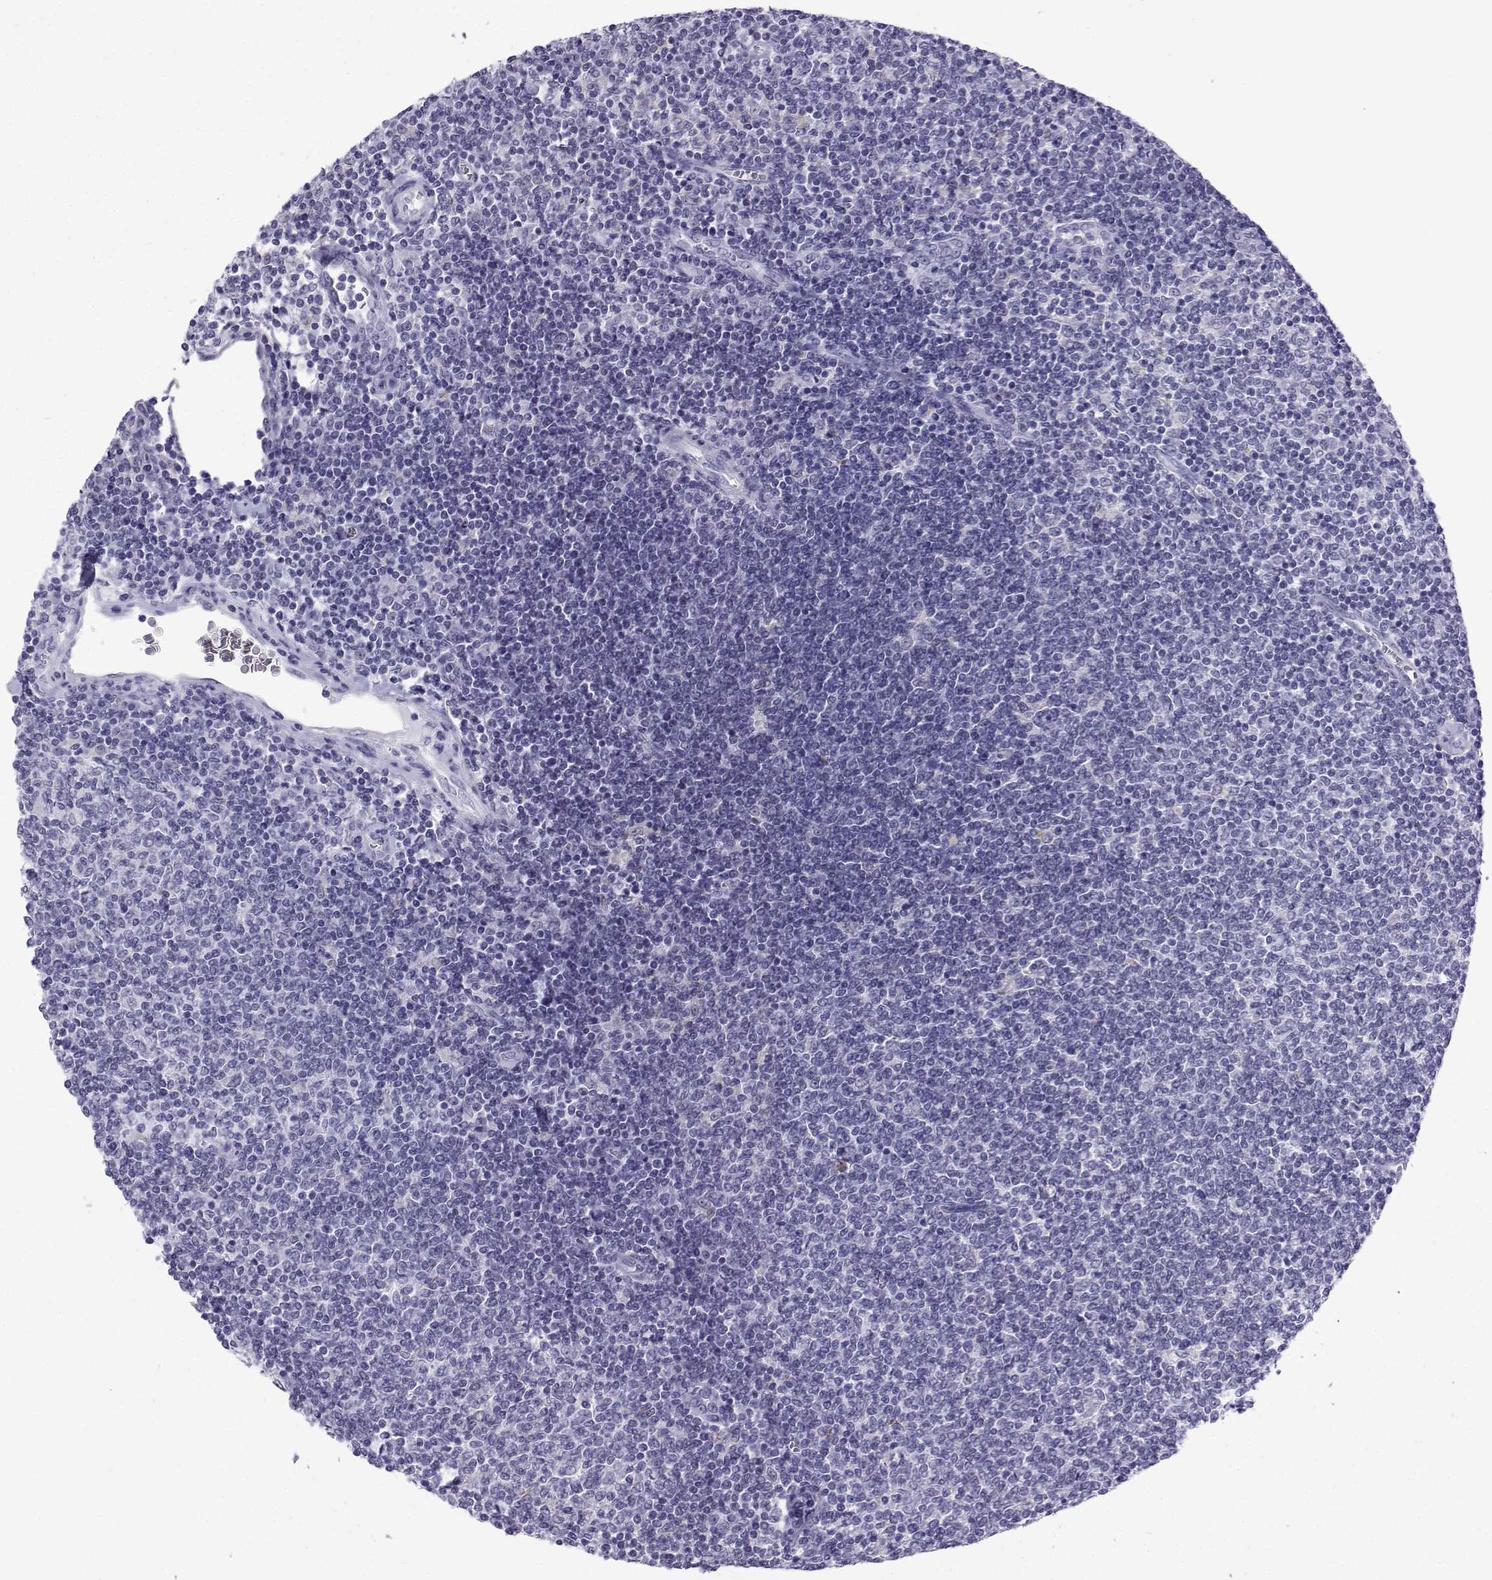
{"staining": {"intensity": "negative", "quantity": "none", "location": "none"}, "tissue": "lymphoma", "cell_type": "Tumor cells", "image_type": "cancer", "snomed": [{"axis": "morphology", "description": "Malignant lymphoma, non-Hodgkin's type, Low grade"}, {"axis": "topography", "description": "Lymph node"}], "caption": "A photomicrograph of human lymphoma is negative for staining in tumor cells.", "gene": "MRGBP", "patient": {"sex": "male", "age": 52}}